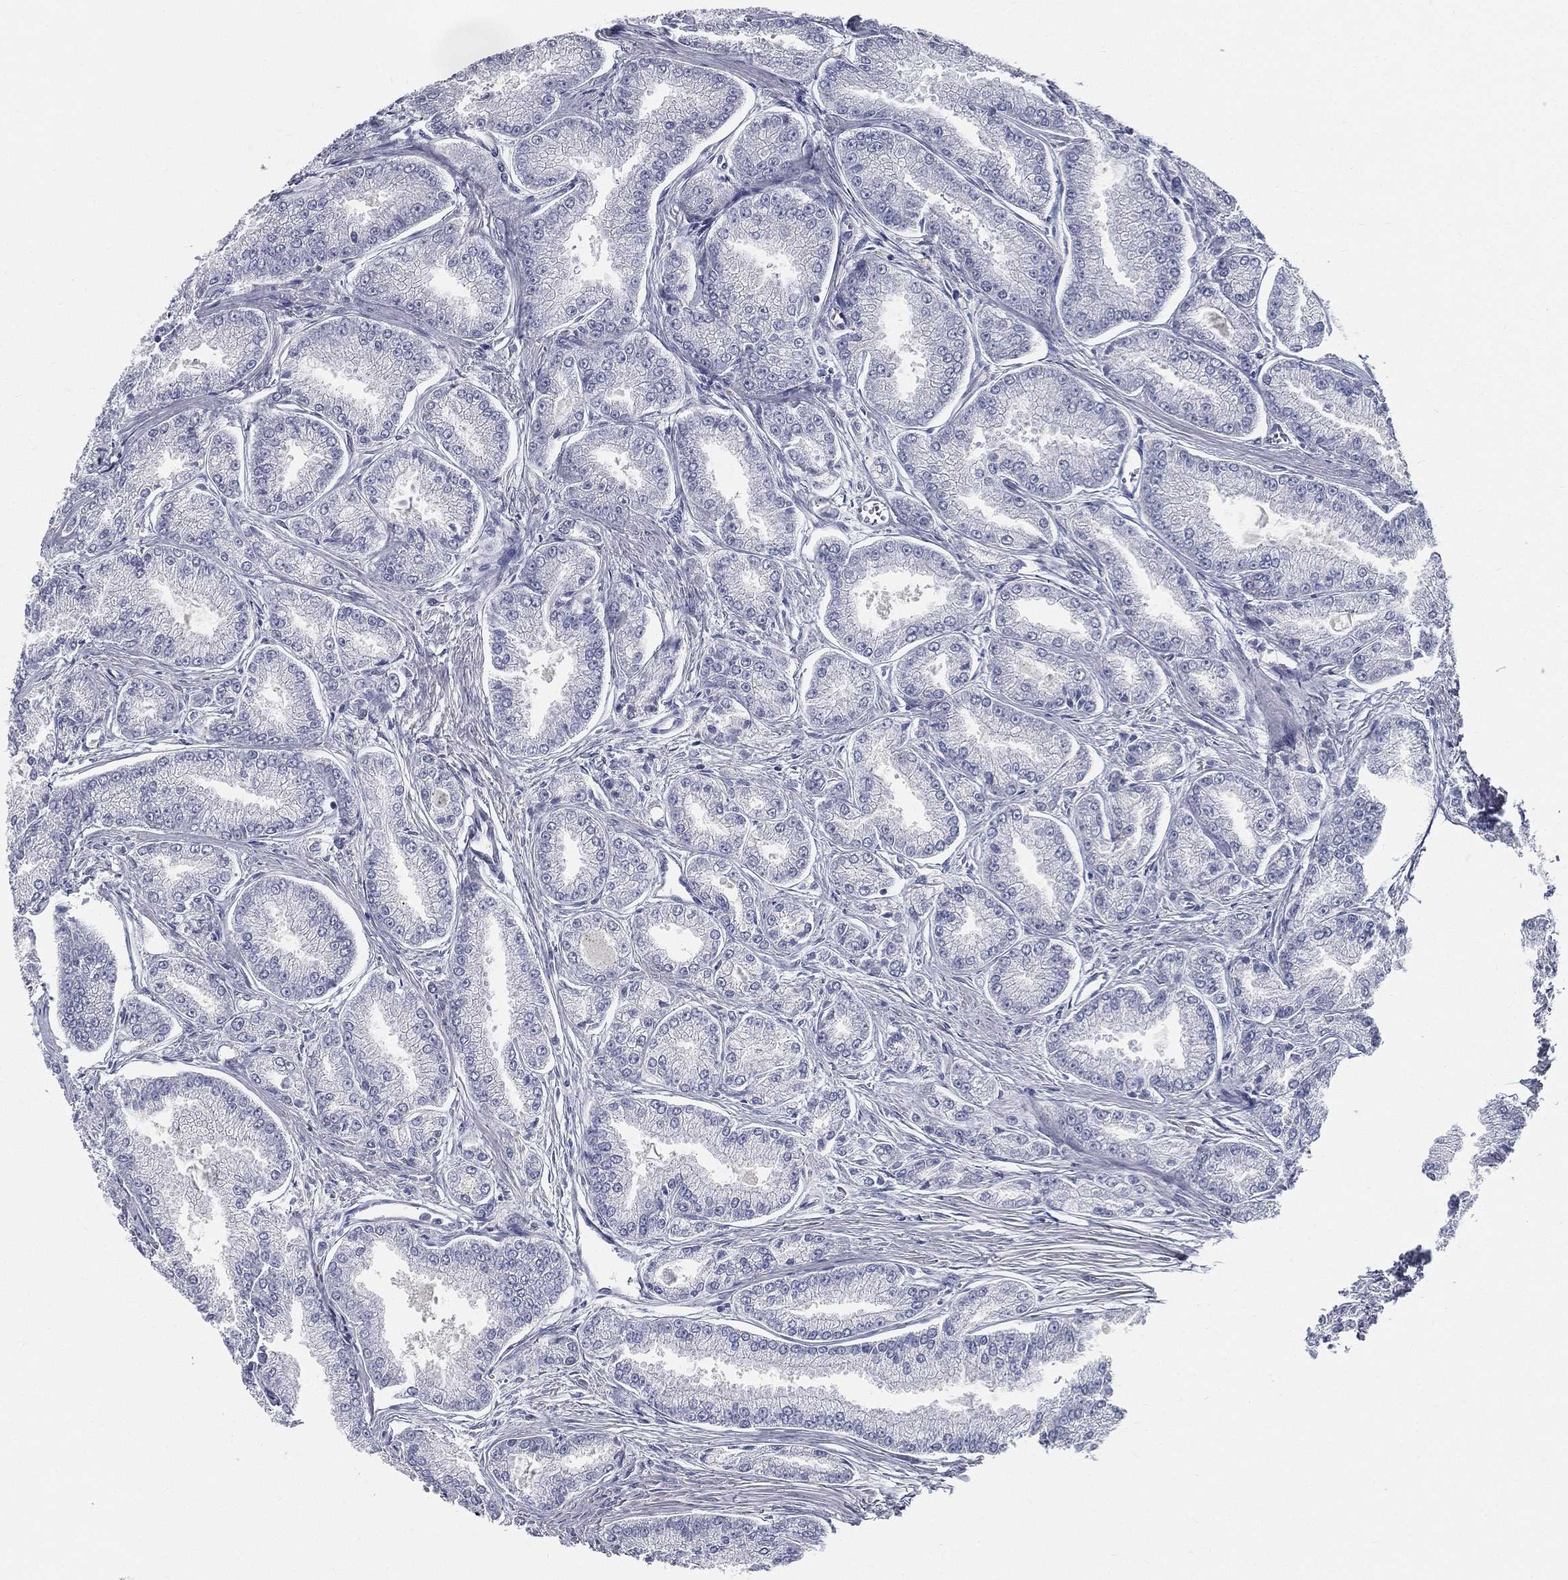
{"staining": {"intensity": "negative", "quantity": "none", "location": "none"}, "tissue": "prostate cancer", "cell_type": "Tumor cells", "image_type": "cancer", "snomed": [{"axis": "morphology", "description": "Adenocarcinoma, NOS"}, {"axis": "morphology", "description": "Adenocarcinoma, High grade"}, {"axis": "topography", "description": "Prostate"}], "caption": "Micrograph shows no significant protein expression in tumor cells of adenocarcinoma (high-grade) (prostate).", "gene": "SPPL2C", "patient": {"sex": "male", "age": 70}}